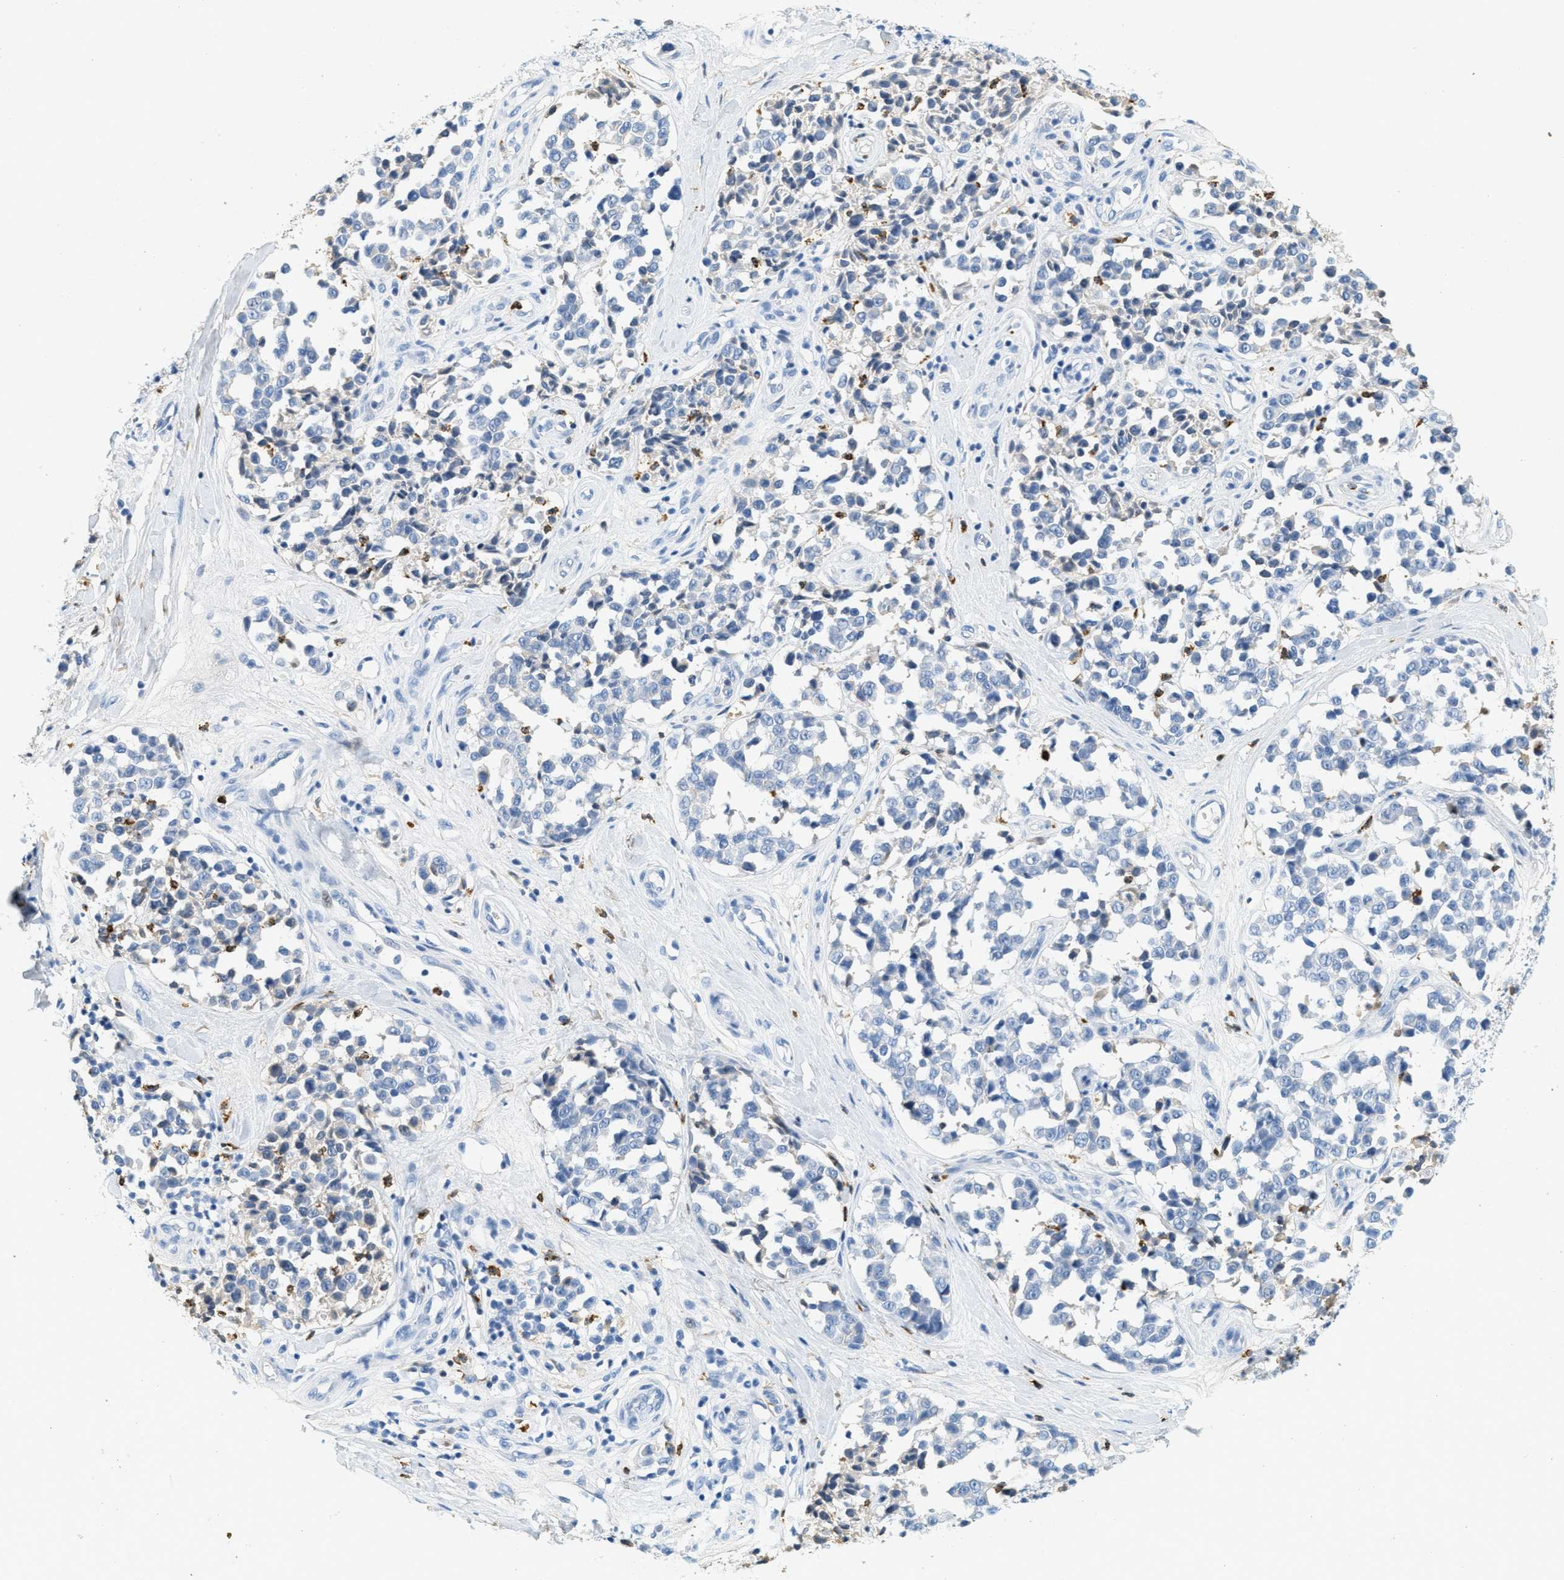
{"staining": {"intensity": "negative", "quantity": "none", "location": "none"}, "tissue": "melanoma", "cell_type": "Tumor cells", "image_type": "cancer", "snomed": [{"axis": "morphology", "description": "Malignant melanoma, NOS"}, {"axis": "topography", "description": "Skin"}], "caption": "A high-resolution micrograph shows immunohistochemistry (IHC) staining of melanoma, which exhibits no significant expression in tumor cells.", "gene": "LCN2", "patient": {"sex": "female", "age": 64}}